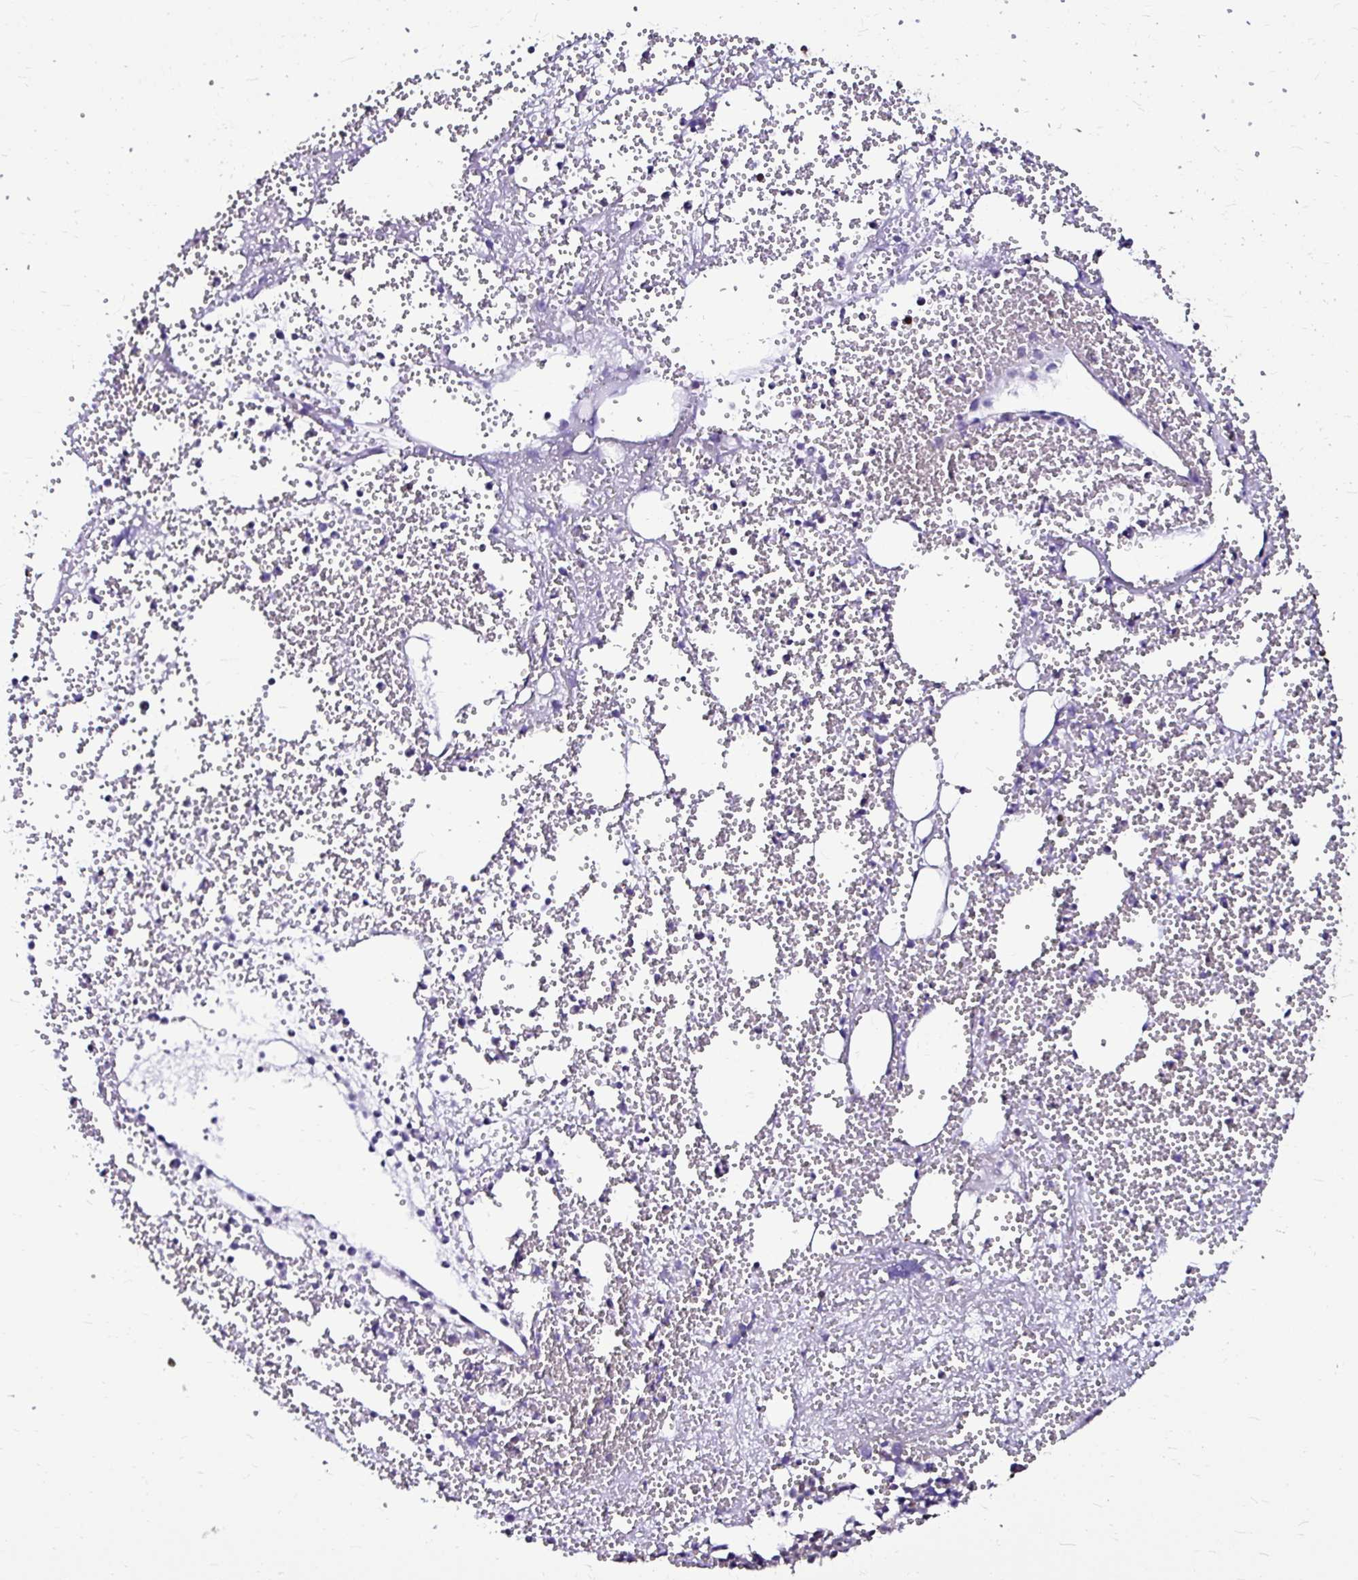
{"staining": {"intensity": "weak", "quantity": "25%-75%", "location": "cytoplasmic/membranous"}, "tissue": "bone marrow", "cell_type": "Hematopoietic cells", "image_type": "normal", "snomed": [{"axis": "morphology", "description": "Normal tissue, NOS"}, {"axis": "topography", "description": "Bone marrow"}], "caption": "This is an image of immunohistochemistry staining of benign bone marrow, which shows weak positivity in the cytoplasmic/membranous of hematopoietic cells.", "gene": "IDH1", "patient": {"sex": "female", "age": 57}}